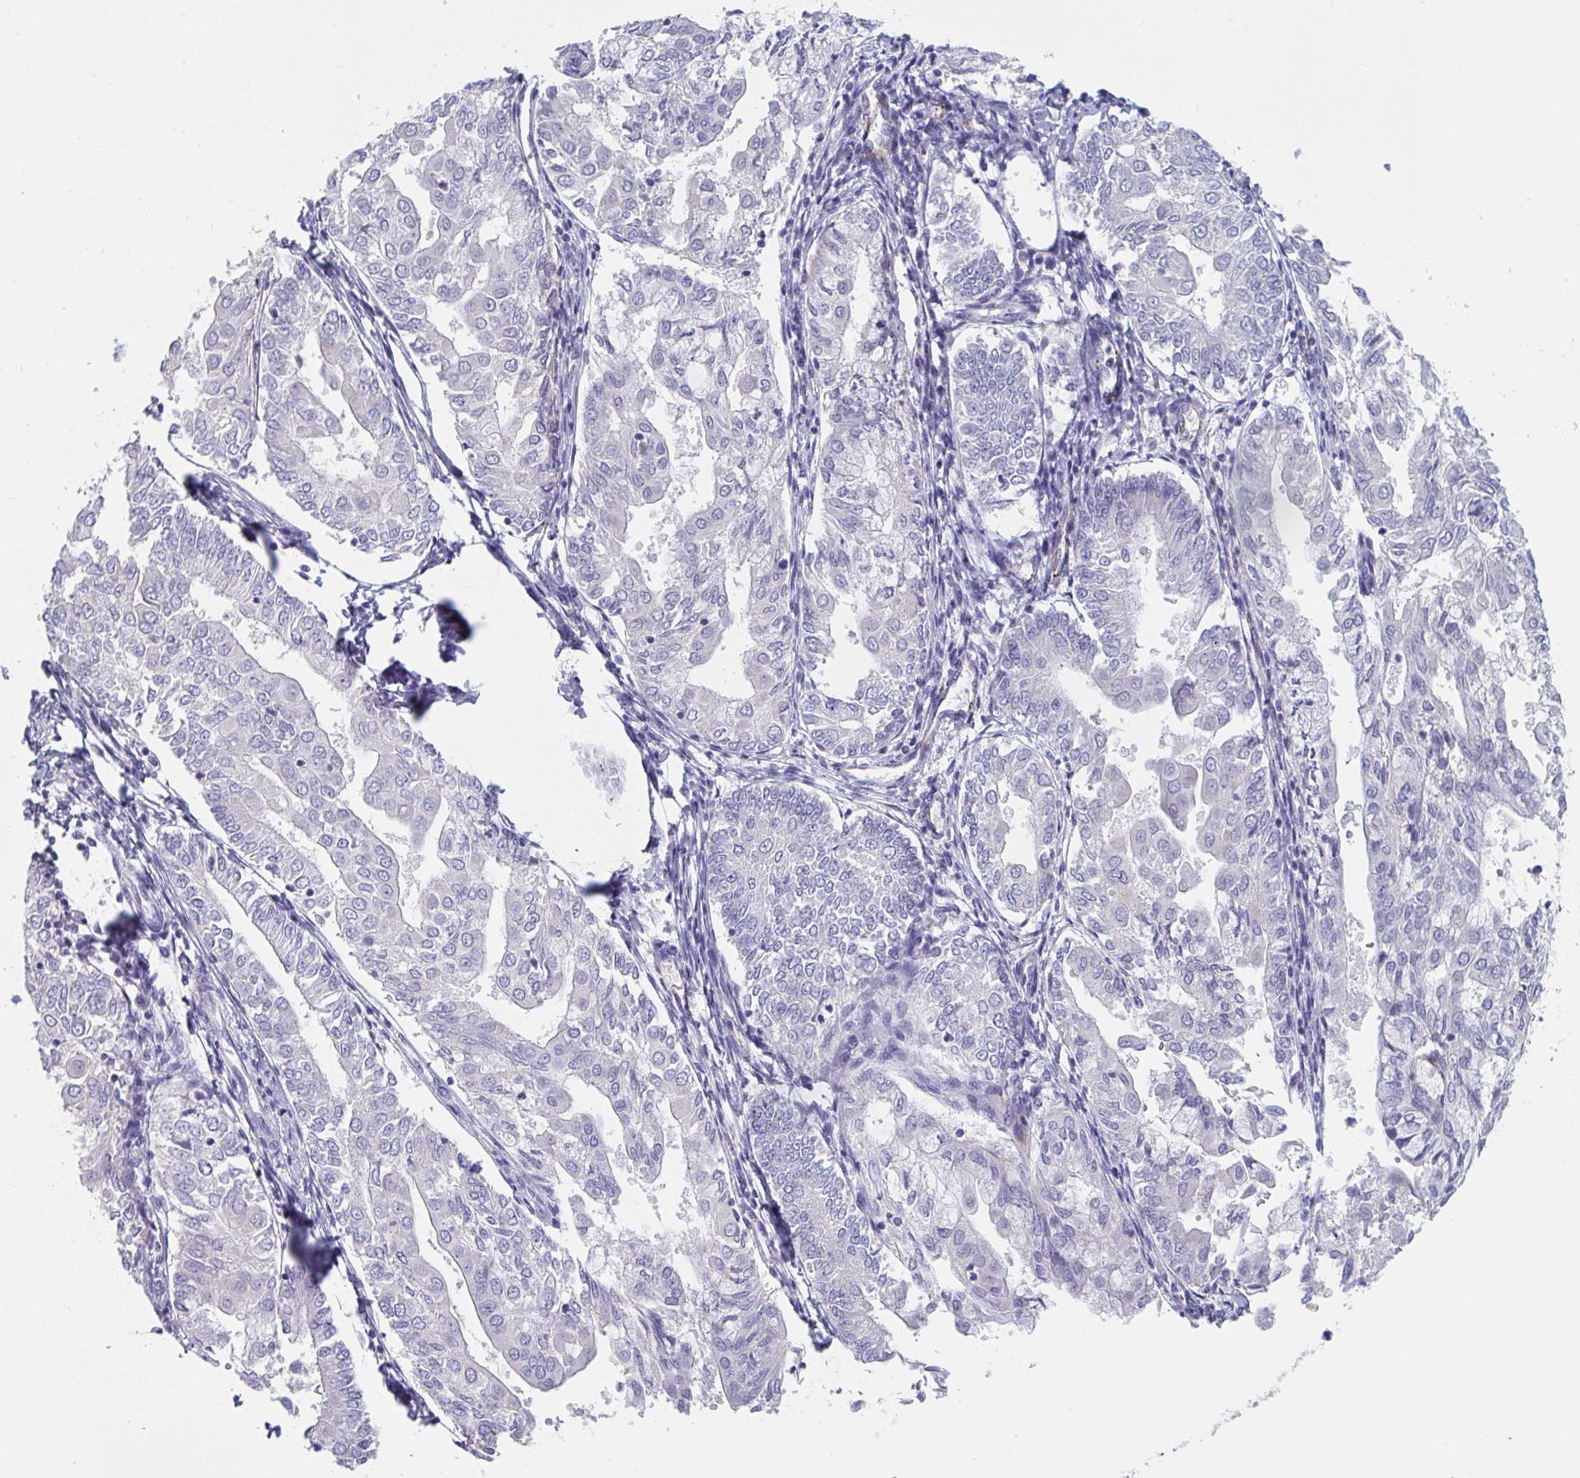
{"staining": {"intensity": "negative", "quantity": "none", "location": "none"}, "tissue": "endometrial cancer", "cell_type": "Tumor cells", "image_type": "cancer", "snomed": [{"axis": "morphology", "description": "Adenocarcinoma, NOS"}, {"axis": "topography", "description": "Endometrium"}], "caption": "IHC of human endometrial adenocarcinoma exhibits no expression in tumor cells.", "gene": "ABHD16A", "patient": {"sex": "female", "age": 68}}